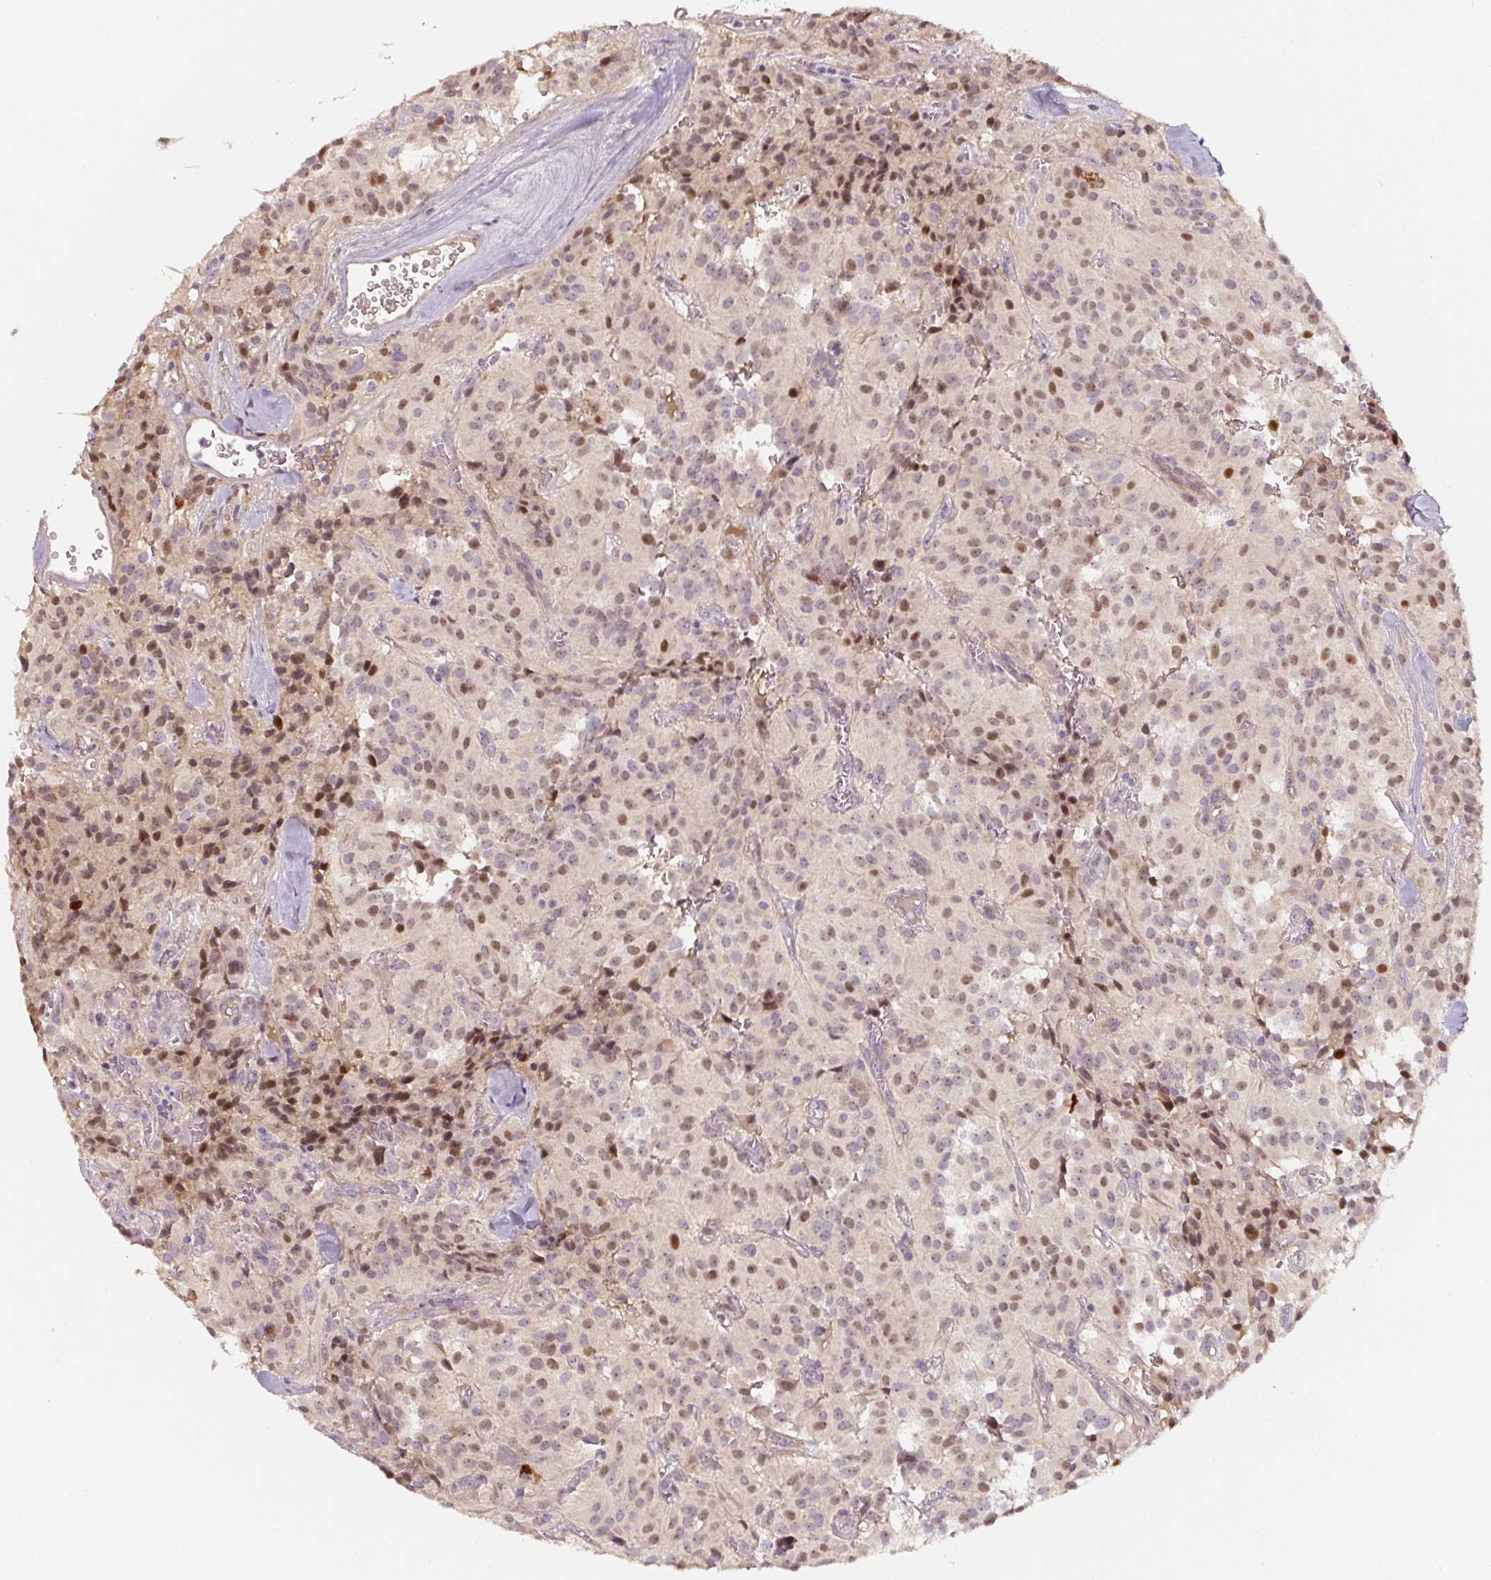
{"staining": {"intensity": "moderate", "quantity": ">75%", "location": "nuclear"}, "tissue": "glioma", "cell_type": "Tumor cells", "image_type": "cancer", "snomed": [{"axis": "morphology", "description": "Glioma, malignant, Low grade"}, {"axis": "topography", "description": "Brain"}], "caption": "Human malignant glioma (low-grade) stained with a brown dye shows moderate nuclear positive expression in approximately >75% of tumor cells.", "gene": "PWWP3B", "patient": {"sex": "male", "age": 42}}